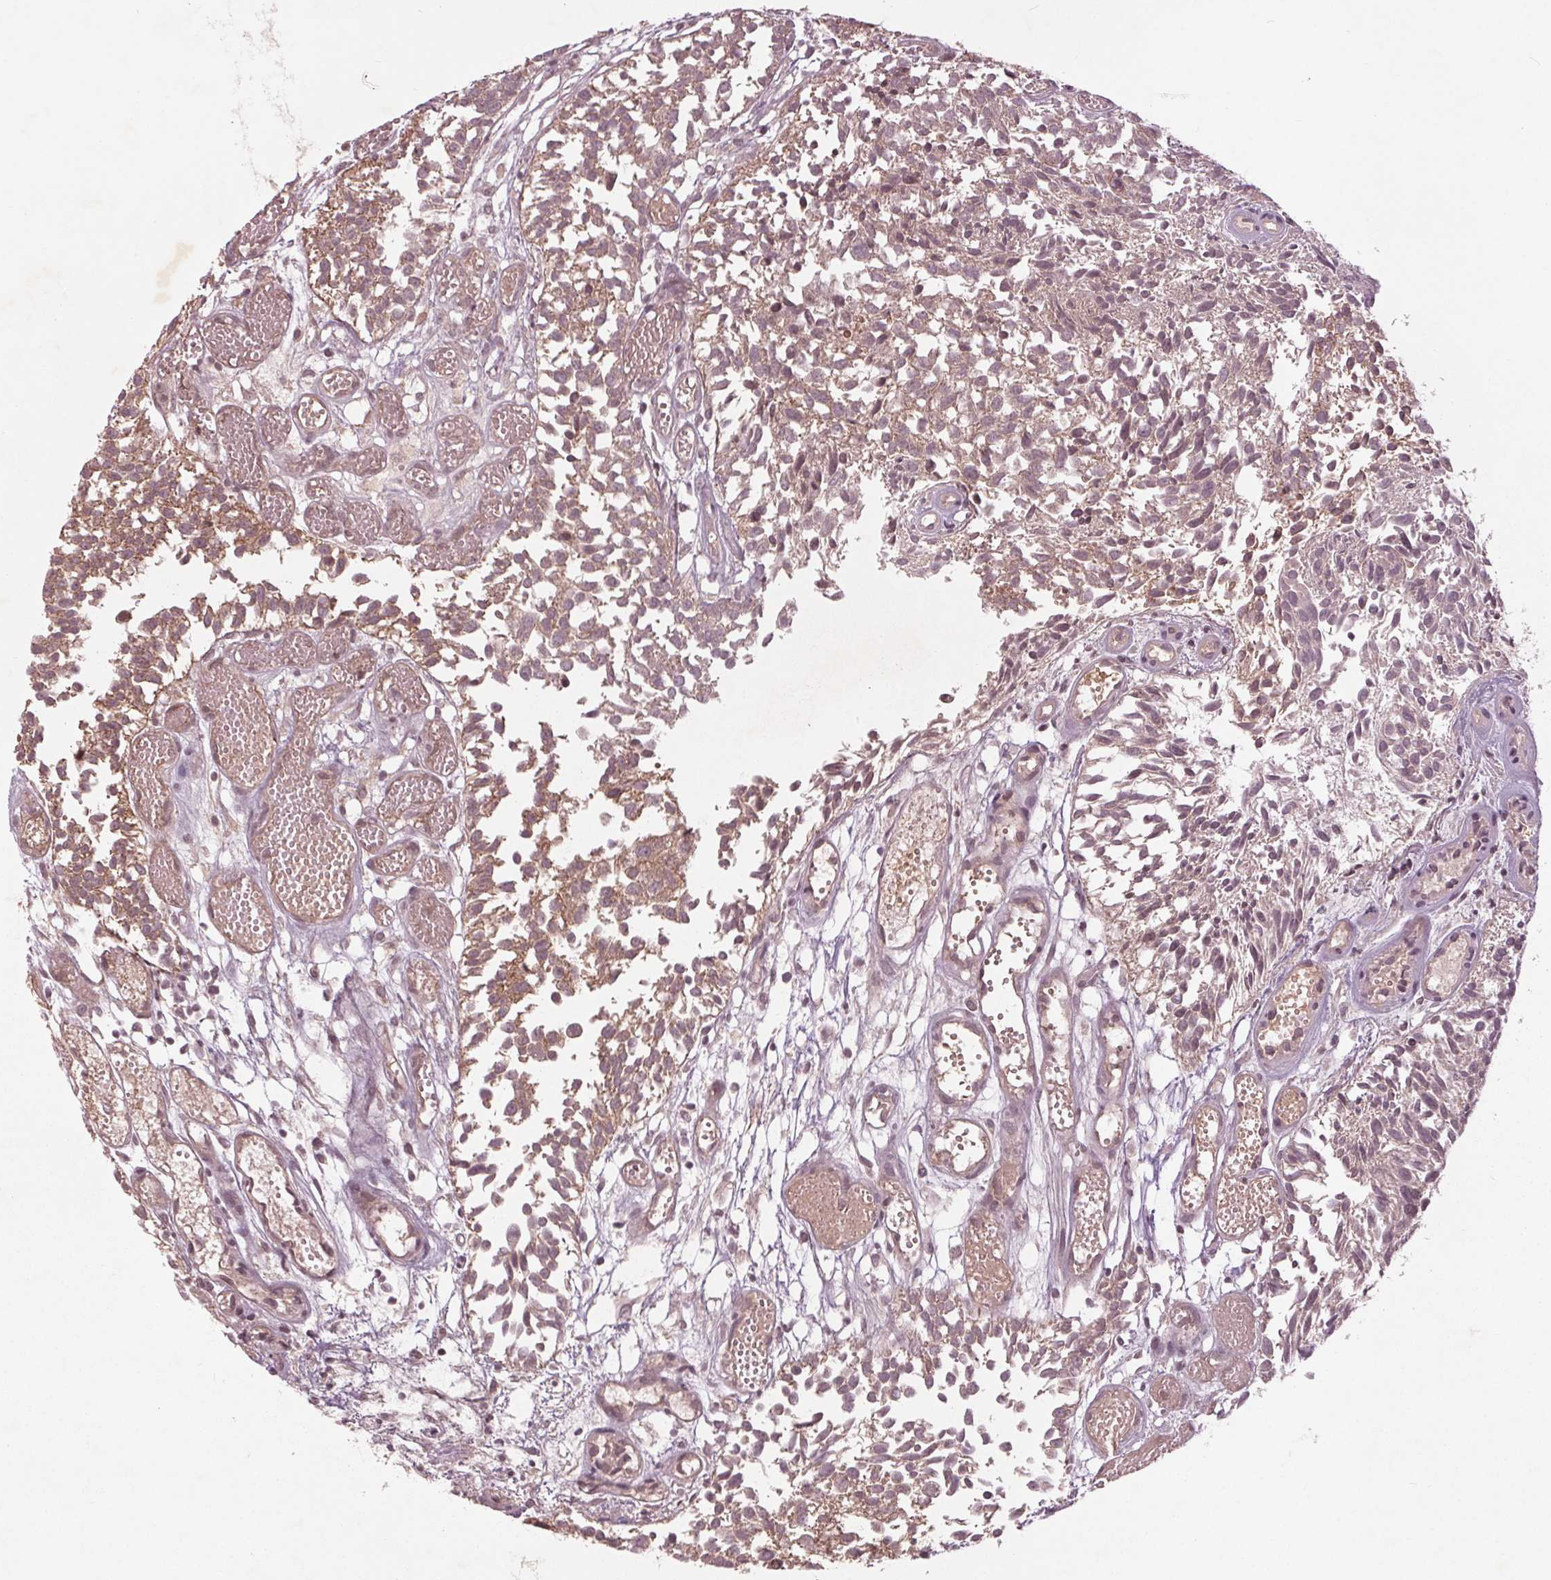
{"staining": {"intensity": "weak", "quantity": ">75%", "location": "cytoplasmic/membranous,nuclear"}, "tissue": "urothelial cancer", "cell_type": "Tumor cells", "image_type": "cancer", "snomed": [{"axis": "morphology", "description": "Urothelial carcinoma, Low grade"}, {"axis": "topography", "description": "Urinary bladder"}], "caption": "Immunohistochemical staining of human urothelial carcinoma (low-grade) exhibits low levels of weak cytoplasmic/membranous and nuclear positivity in about >75% of tumor cells.", "gene": "BTBD1", "patient": {"sex": "male", "age": 70}}